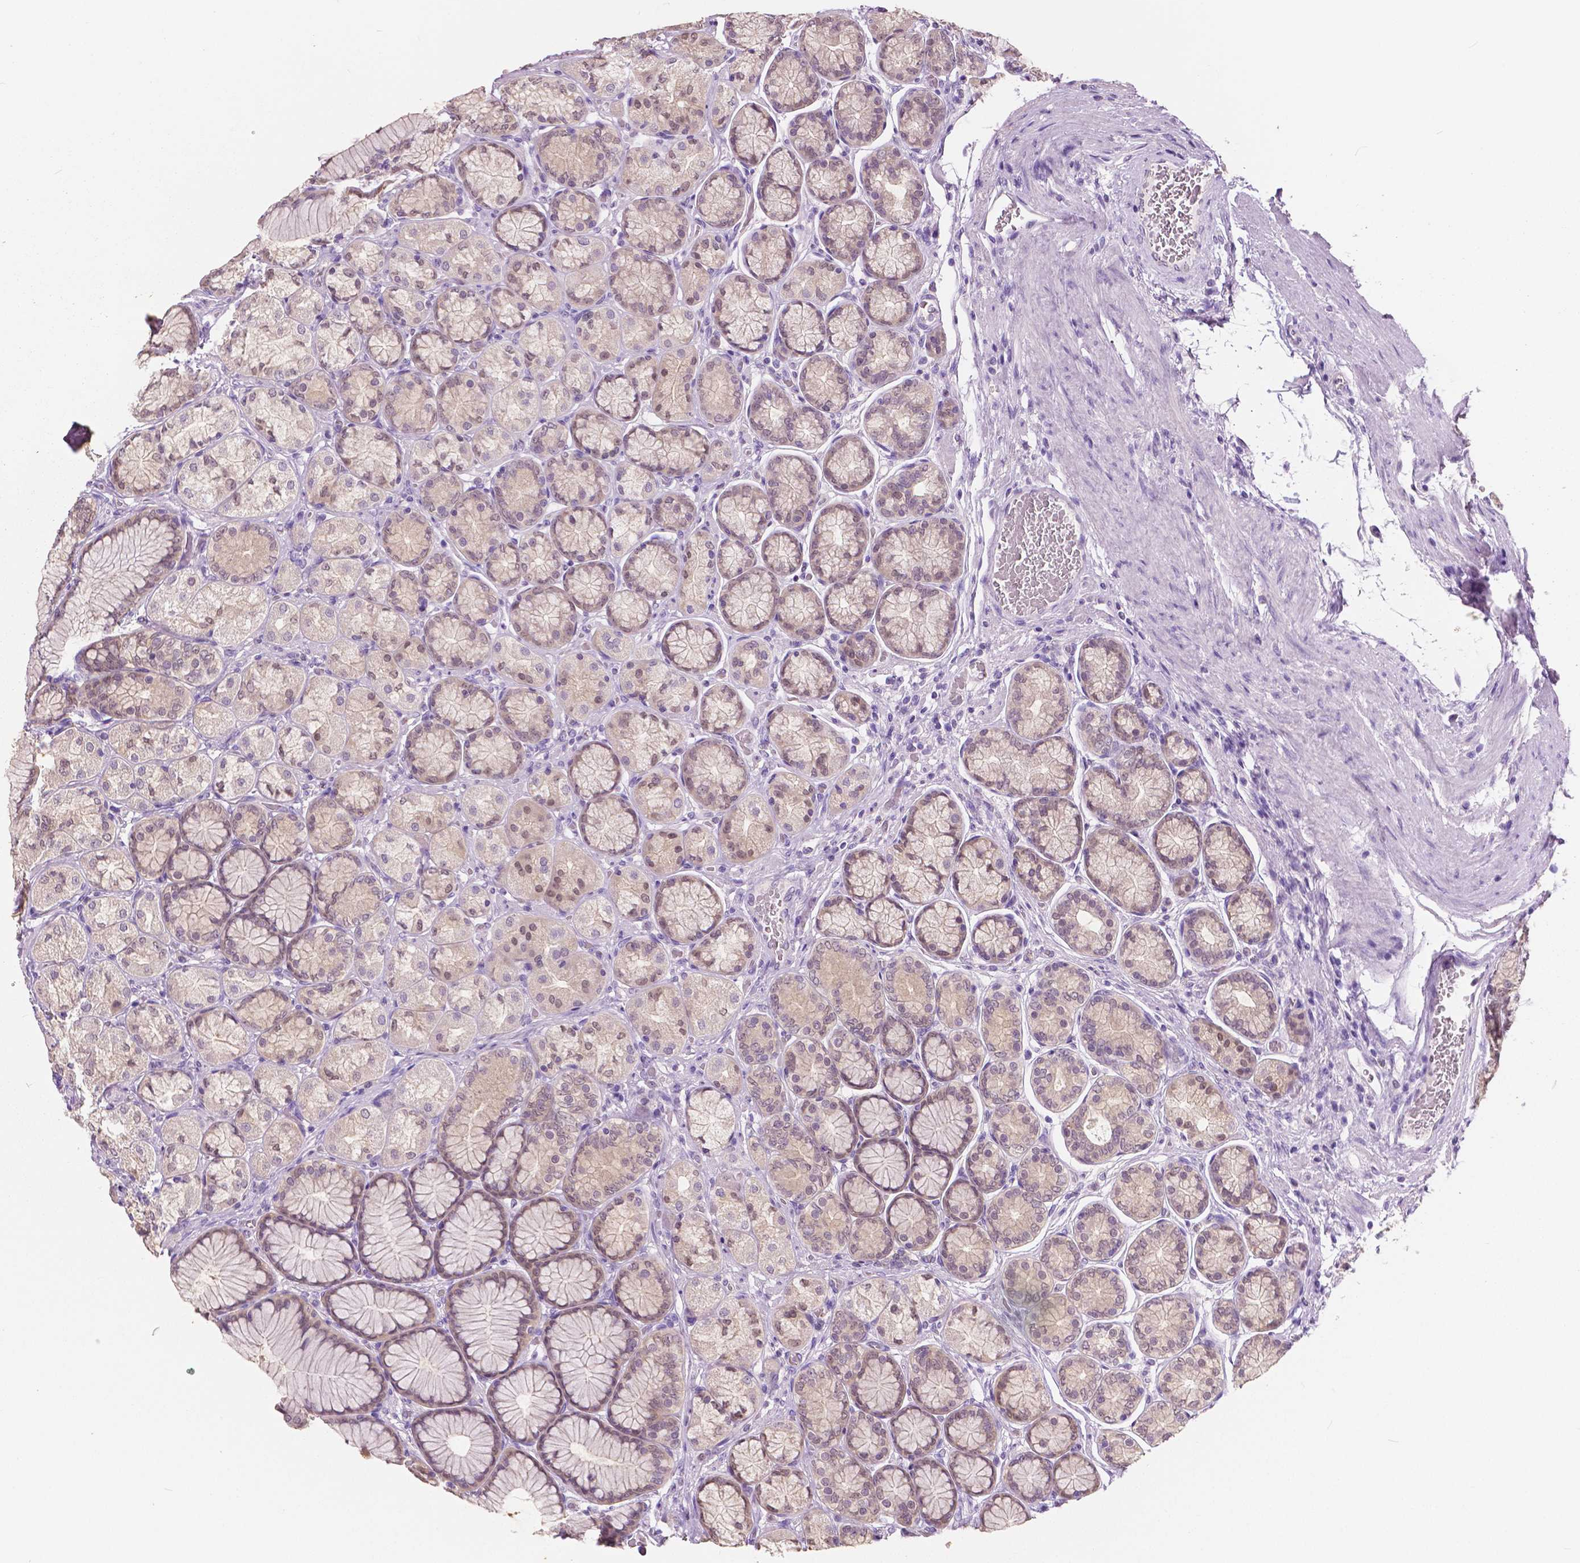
{"staining": {"intensity": "weak", "quantity": "<25%", "location": "cytoplasmic/membranous,nuclear"}, "tissue": "stomach", "cell_type": "Glandular cells", "image_type": "normal", "snomed": [{"axis": "morphology", "description": "Normal tissue, NOS"}, {"axis": "morphology", "description": "Adenocarcinoma, NOS"}, {"axis": "morphology", "description": "Adenocarcinoma, High grade"}, {"axis": "topography", "description": "Stomach, upper"}, {"axis": "topography", "description": "Stomach"}], "caption": "The immunohistochemistry (IHC) micrograph has no significant expression in glandular cells of stomach. (DAB (3,3'-diaminobenzidine) immunohistochemistry with hematoxylin counter stain).", "gene": "TKFC", "patient": {"sex": "female", "age": 65}}